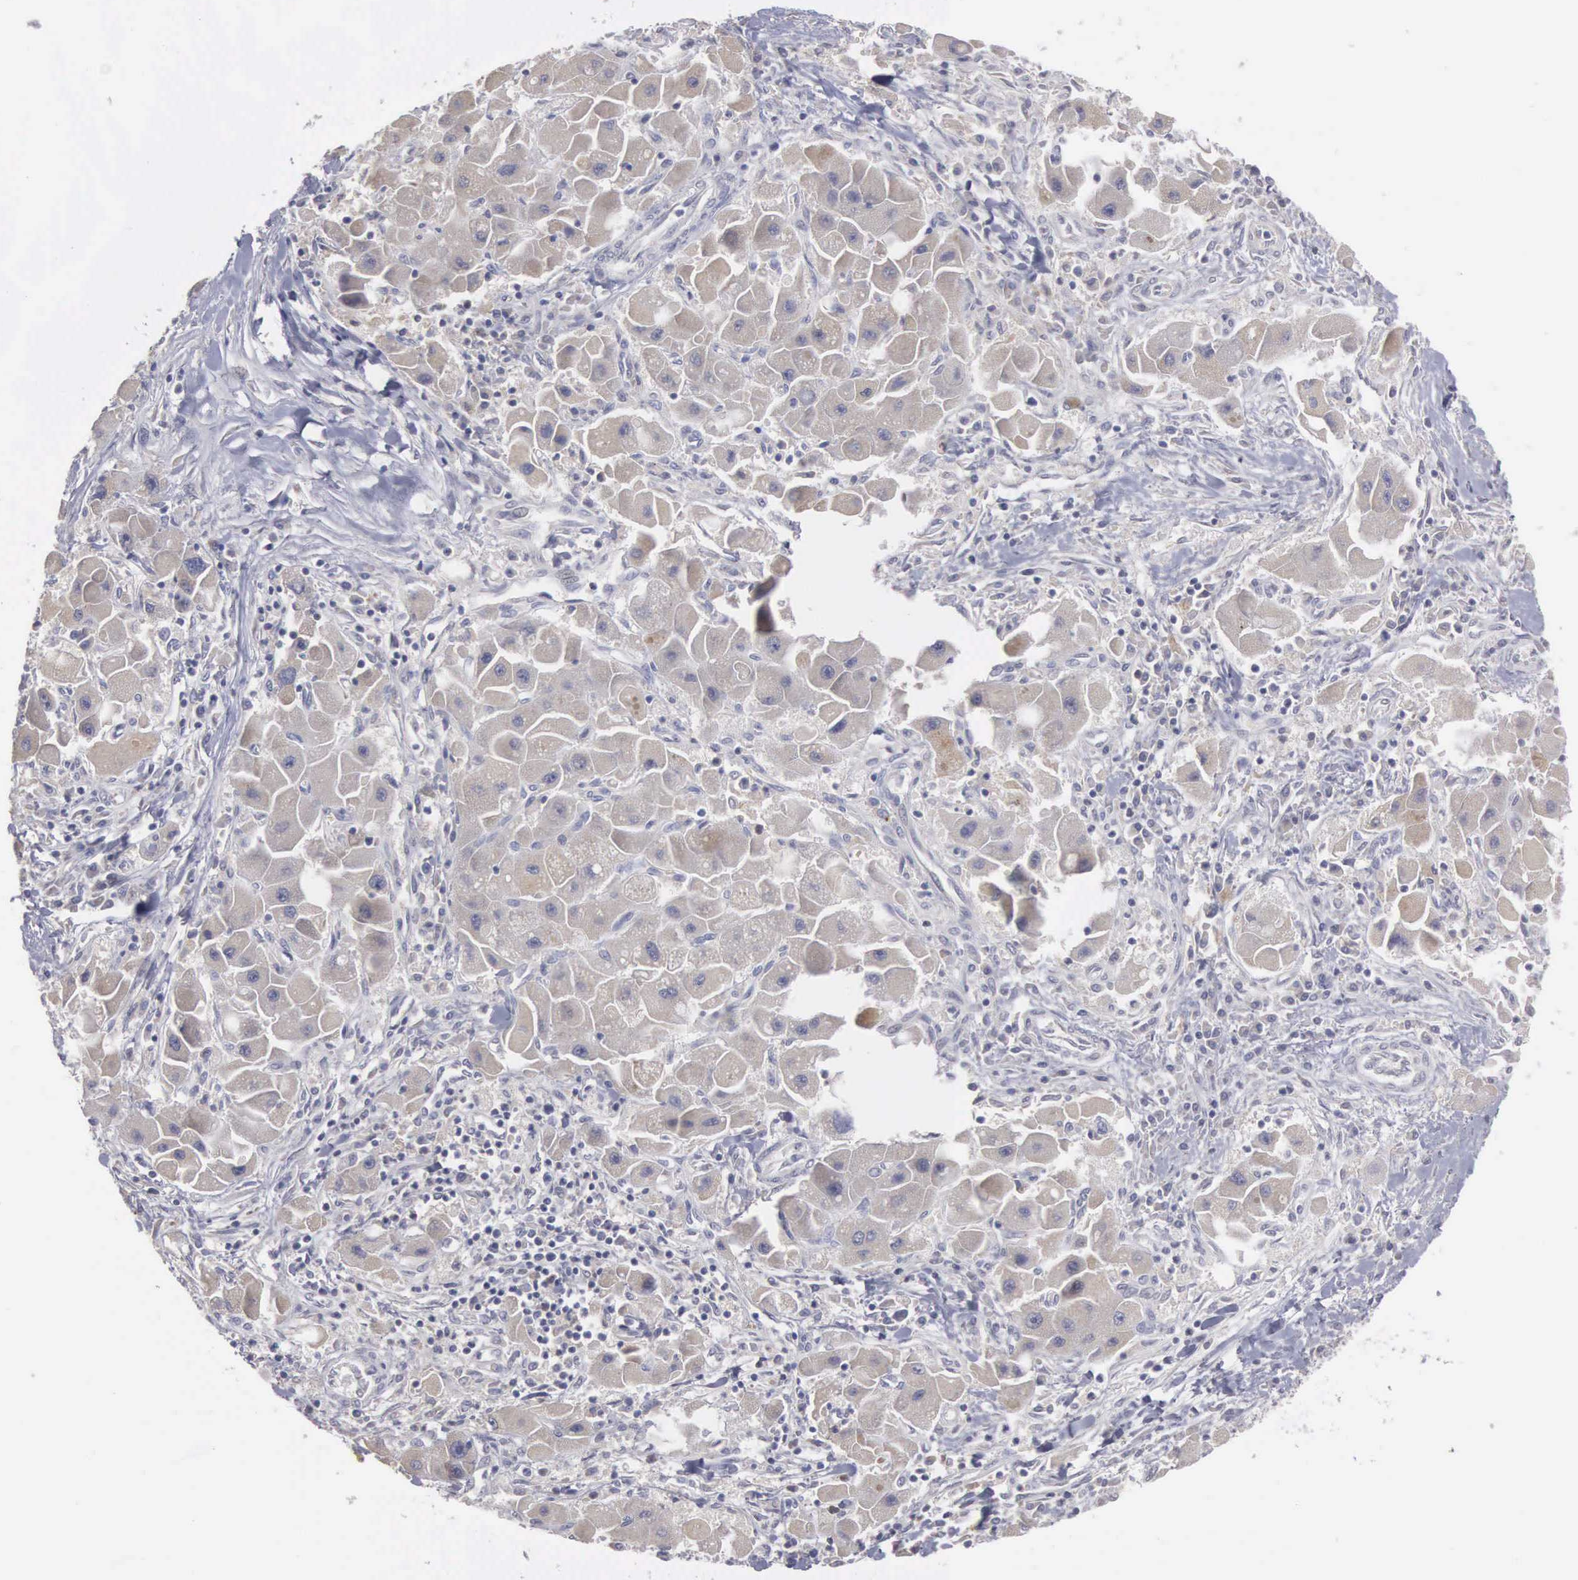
{"staining": {"intensity": "weak", "quantity": "25%-75%", "location": "cytoplasmic/membranous"}, "tissue": "liver cancer", "cell_type": "Tumor cells", "image_type": "cancer", "snomed": [{"axis": "morphology", "description": "Carcinoma, Hepatocellular, NOS"}, {"axis": "topography", "description": "Liver"}], "caption": "Hepatocellular carcinoma (liver) was stained to show a protein in brown. There is low levels of weak cytoplasmic/membranous positivity in approximately 25%-75% of tumor cells.", "gene": "AMN", "patient": {"sex": "male", "age": 24}}